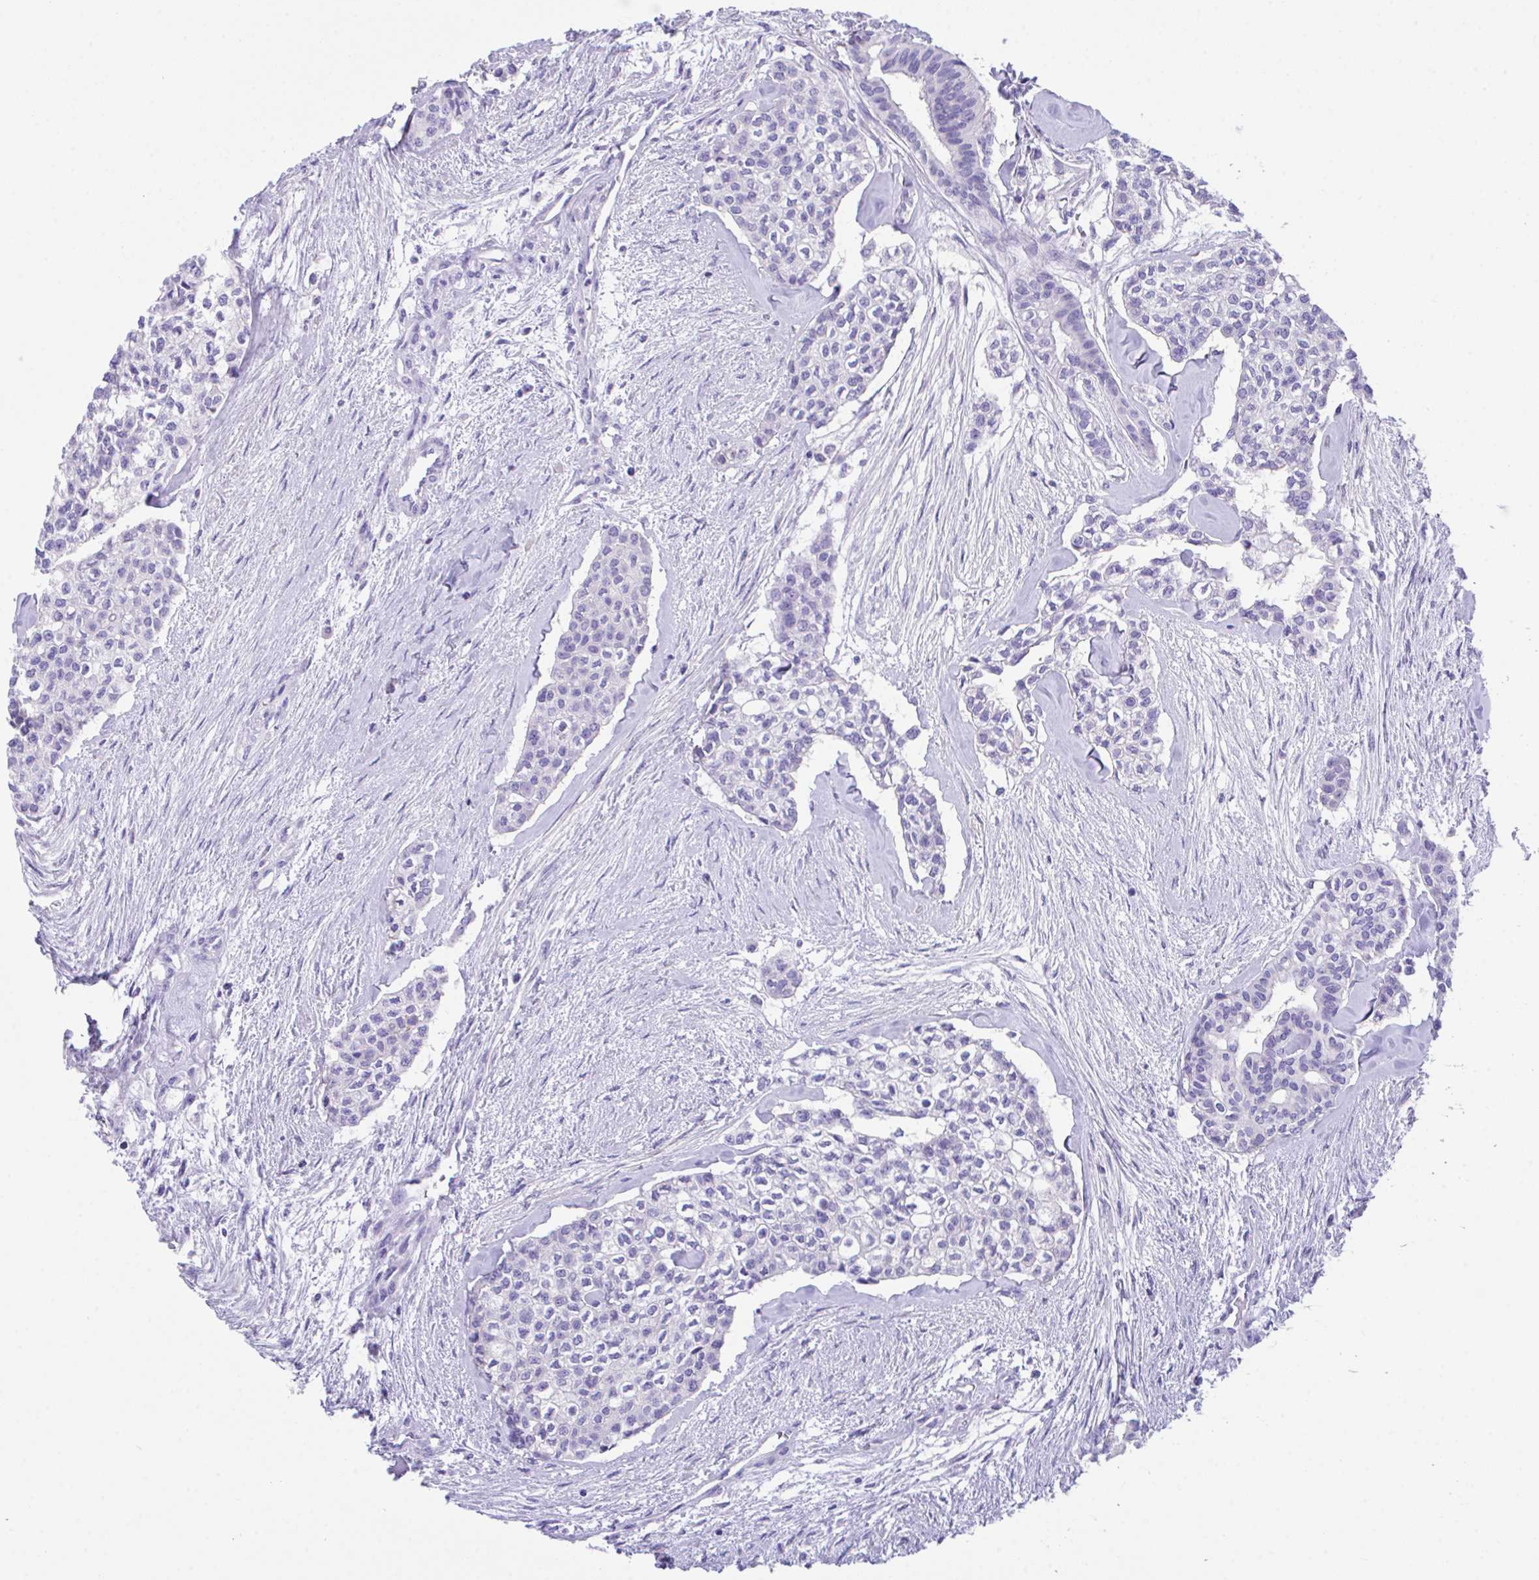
{"staining": {"intensity": "negative", "quantity": "none", "location": "none"}, "tissue": "head and neck cancer", "cell_type": "Tumor cells", "image_type": "cancer", "snomed": [{"axis": "morphology", "description": "Adenocarcinoma, NOS"}, {"axis": "topography", "description": "Head-Neck"}], "caption": "An image of human head and neck adenocarcinoma is negative for staining in tumor cells. The staining is performed using DAB (3,3'-diaminobenzidine) brown chromogen with nuclei counter-stained in using hematoxylin.", "gene": "SLC16A6", "patient": {"sex": "male", "age": 81}}